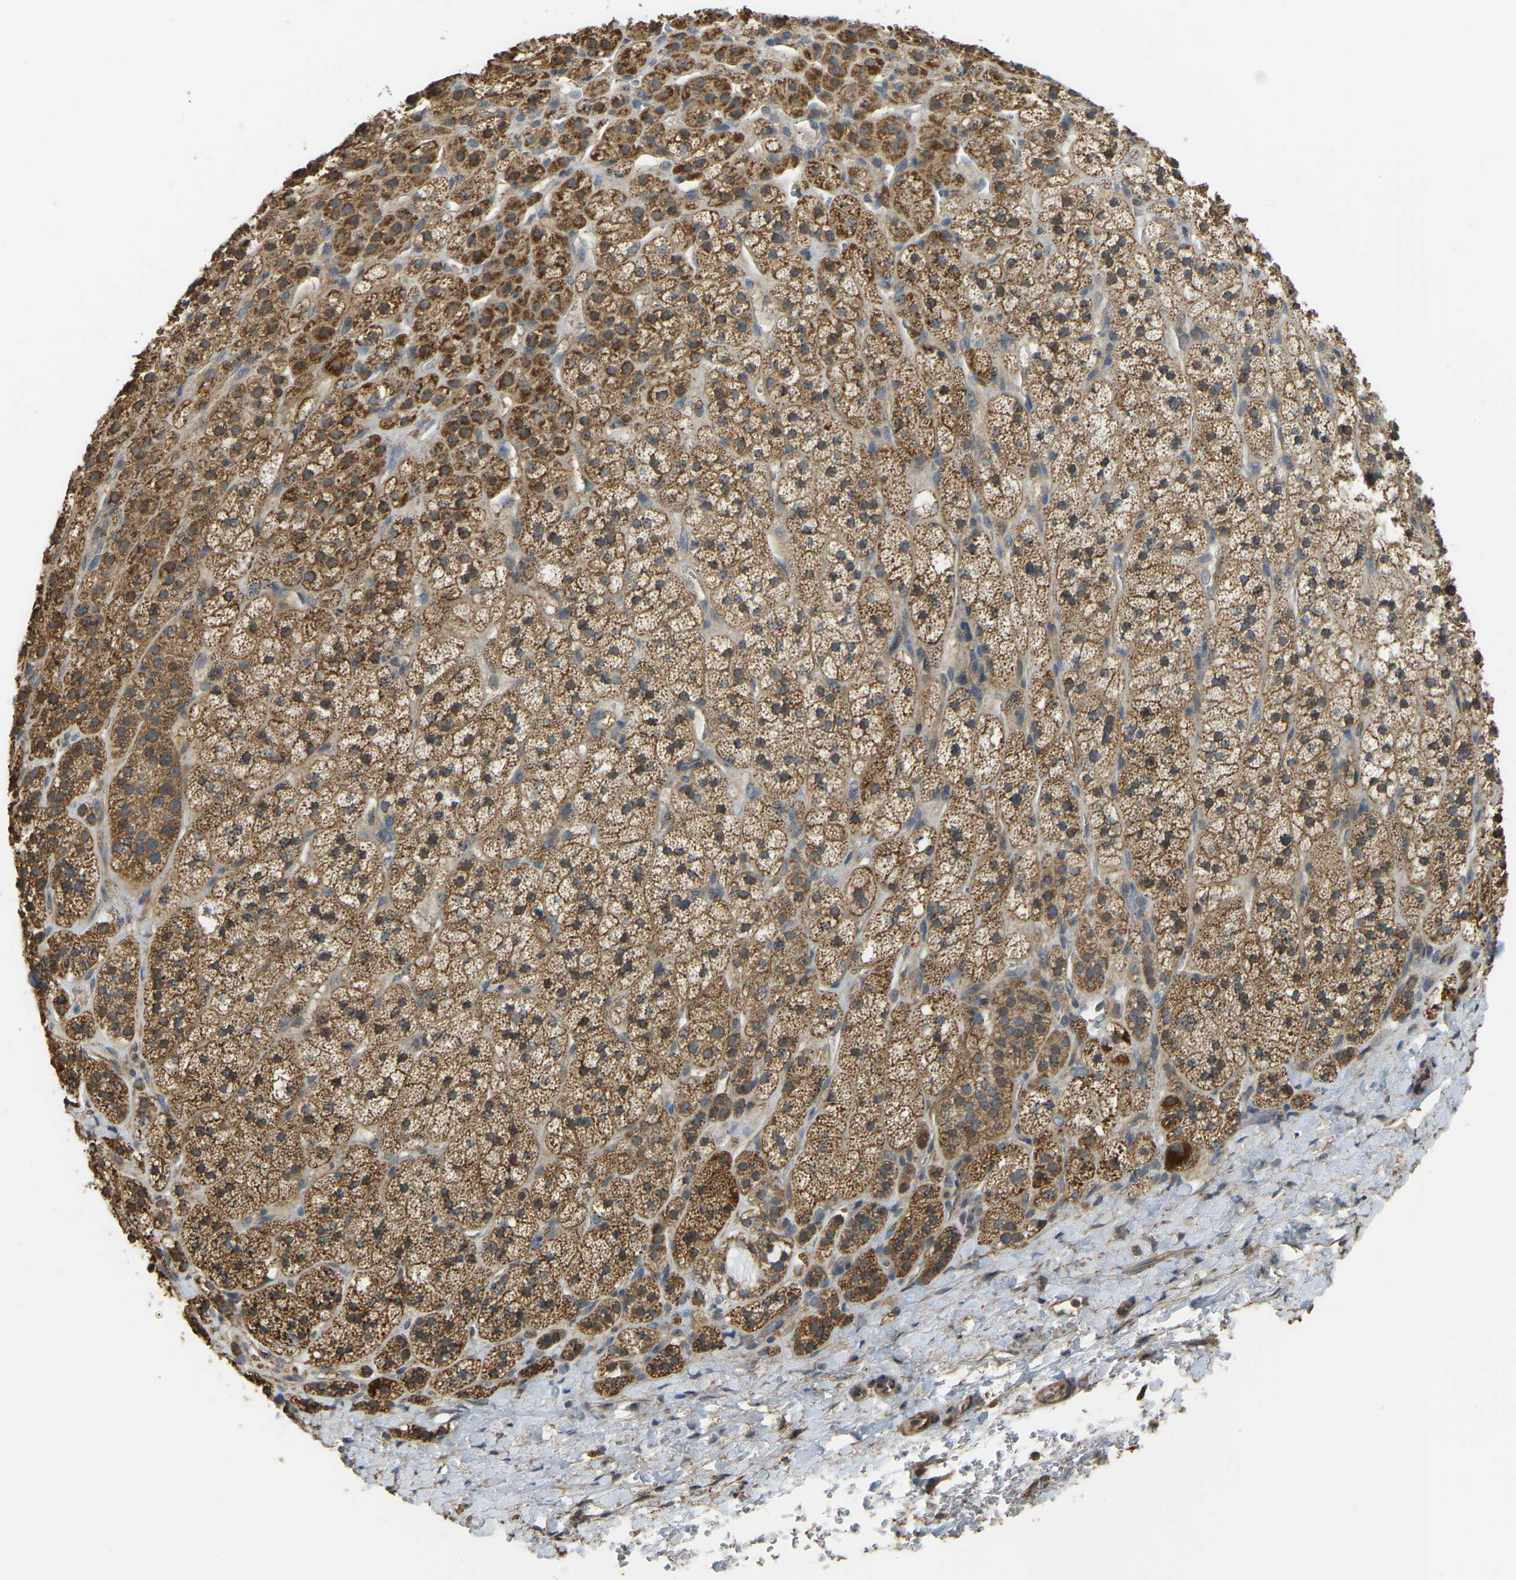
{"staining": {"intensity": "moderate", "quantity": ">75%", "location": "cytoplasmic/membranous"}, "tissue": "adrenal gland", "cell_type": "Glandular cells", "image_type": "normal", "snomed": [{"axis": "morphology", "description": "Normal tissue, NOS"}, {"axis": "topography", "description": "Adrenal gland"}], "caption": "A high-resolution micrograph shows immunohistochemistry staining of unremarkable adrenal gland, which displays moderate cytoplasmic/membranous positivity in approximately >75% of glandular cells. (DAB = brown stain, brightfield microscopy at high magnification).", "gene": "GNG2", "patient": {"sex": "male", "age": 56}}